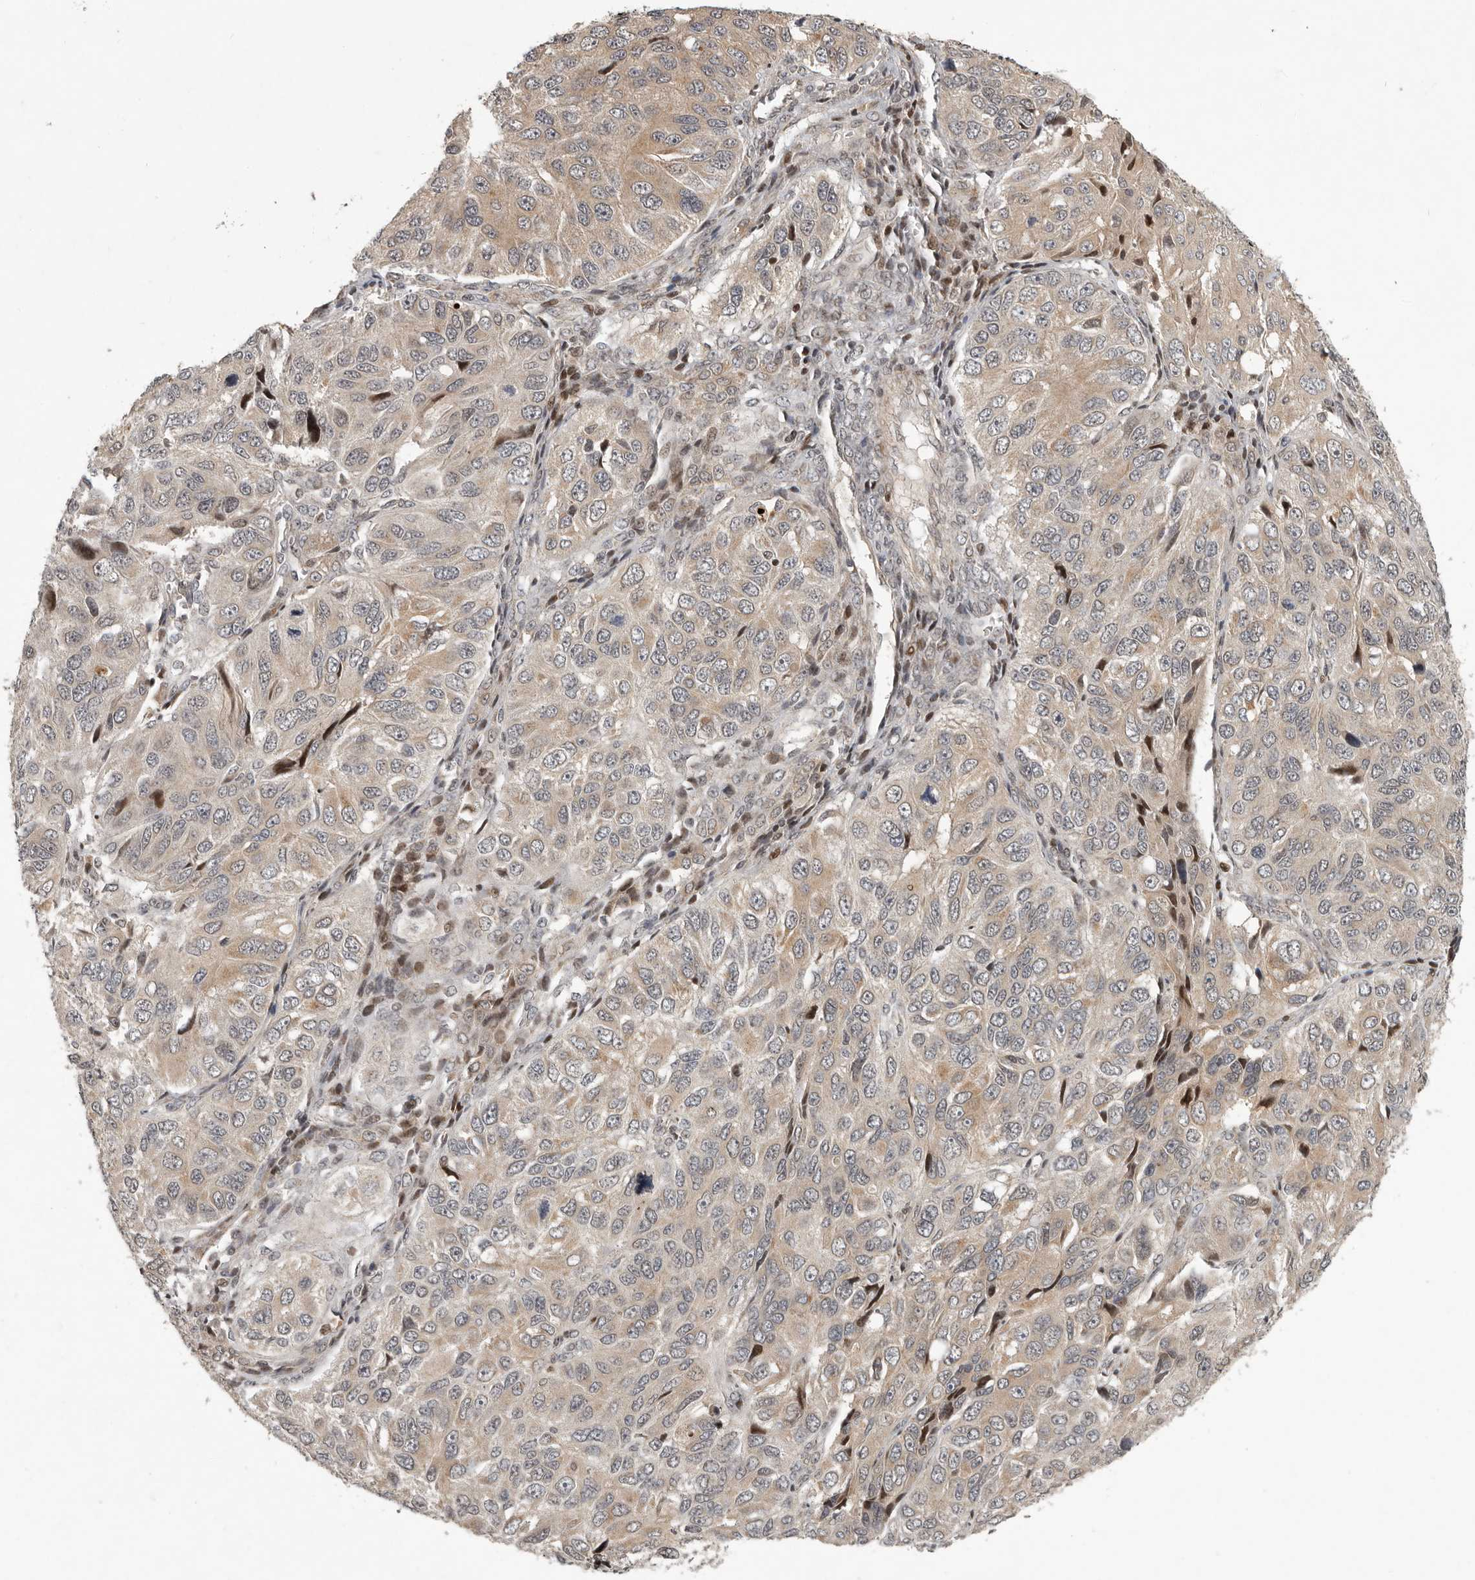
{"staining": {"intensity": "weak", "quantity": ">75%", "location": "cytoplasmic/membranous"}, "tissue": "ovarian cancer", "cell_type": "Tumor cells", "image_type": "cancer", "snomed": [{"axis": "morphology", "description": "Carcinoma, endometroid"}, {"axis": "topography", "description": "Ovary"}], "caption": "Immunohistochemical staining of endometroid carcinoma (ovarian) exhibits low levels of weak cytoplasmic/membranous expression in approximately >75% of tumor cells.", "gene": "RABIF", "patient": {"sex": "female", "age": 51}}